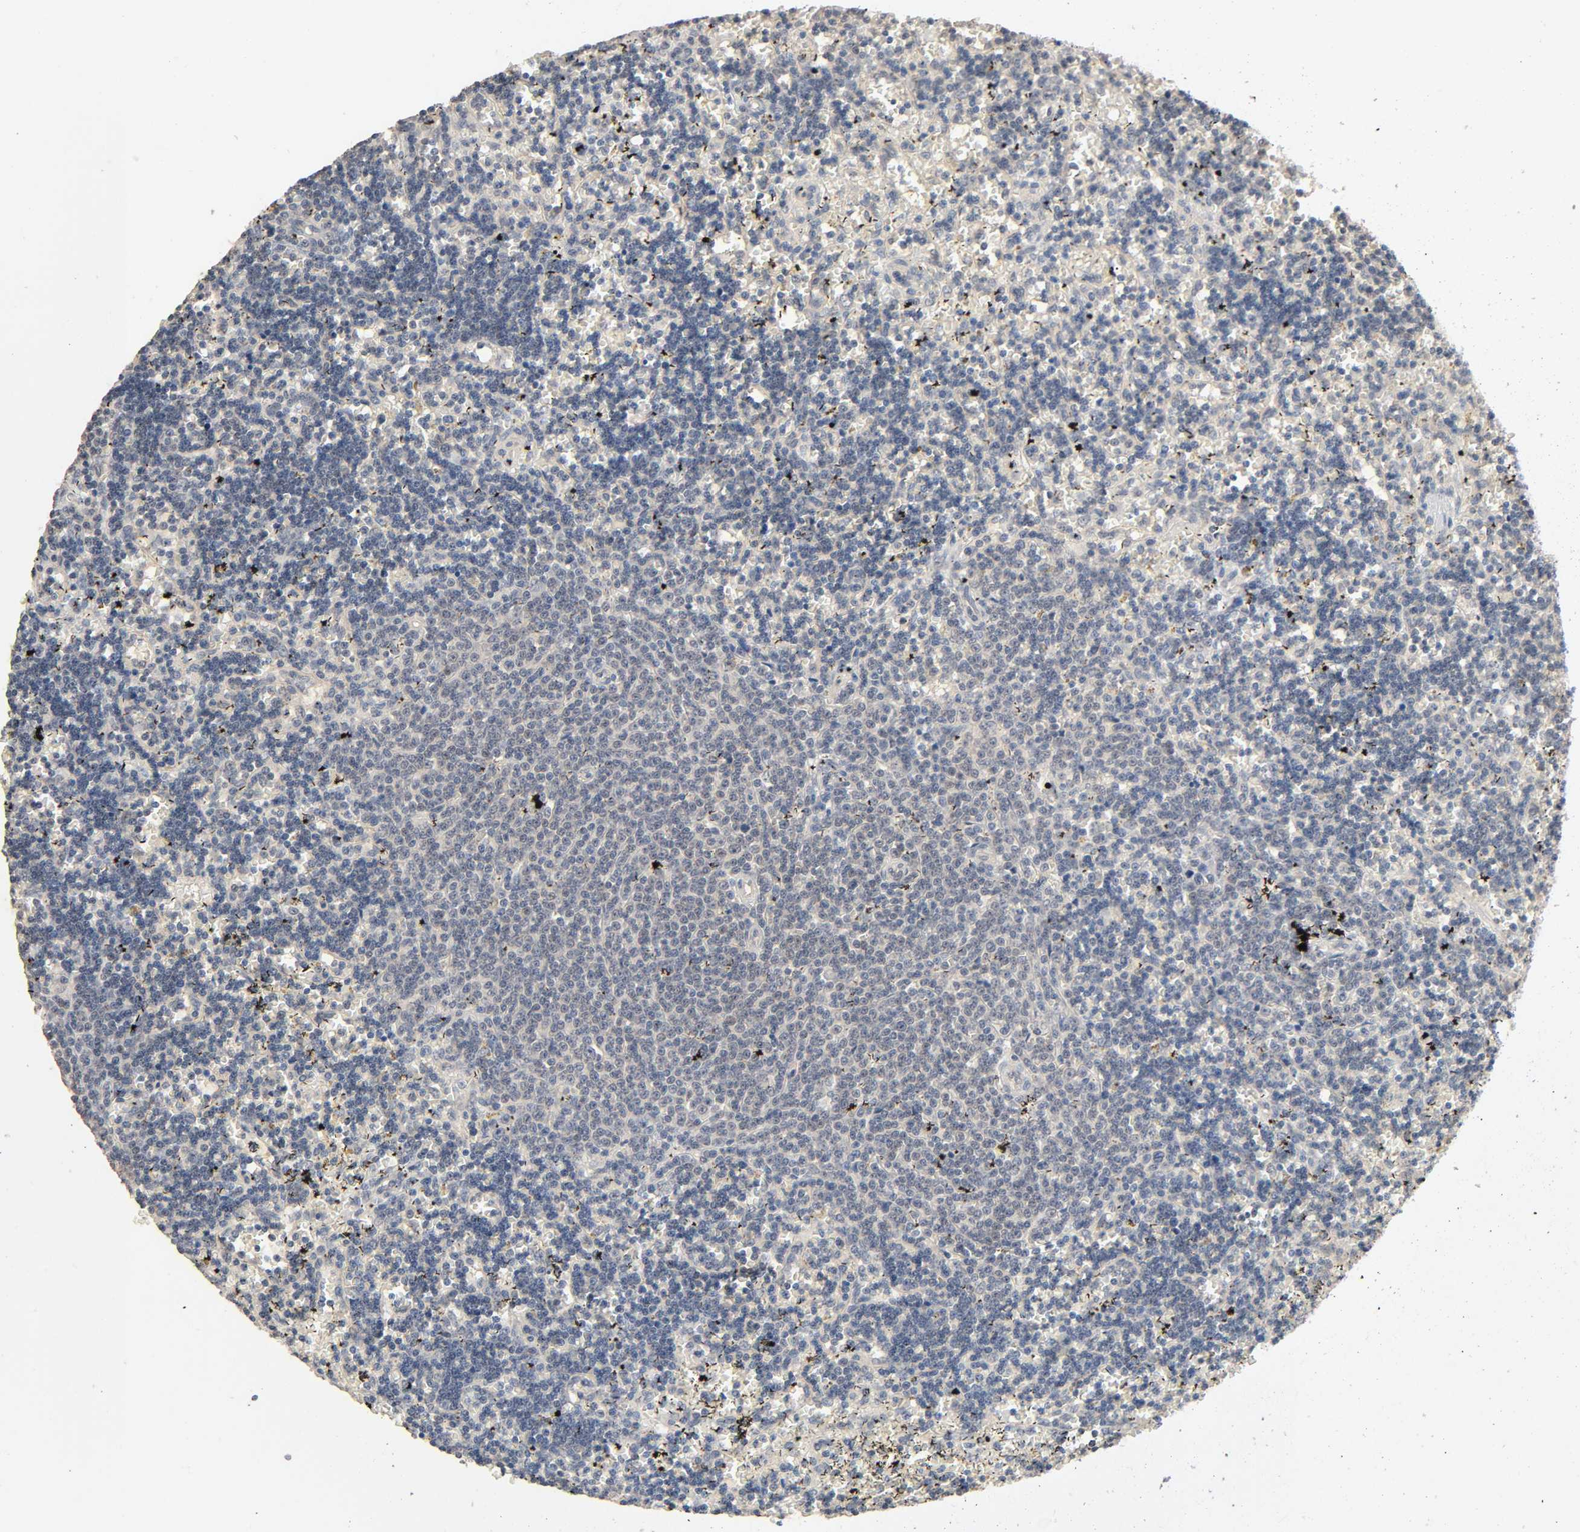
{"staining": {"intensity": "negative", "quantity": "none", "location": "none"}, "tissue": "lymphoma", "cell_type": "Tumor cells", "image_type": "cancer", "snomed": [{"axis": "morphology", "description": "Malignant lymphoma, non-Hodgkin's type, Low grade"}, {"axis": "topography", "description": "Spleen"}], "caption": "An IHC photomicrograph of low-grade malignant lymphoma, non-Hodgkin's type is shown. There is no staining in tumor cells of low-grade malignant lymphoma, non-Hodgkin's type.", "gene": "MAGEA8", "patient": {"sex": "male", "age": 60}}